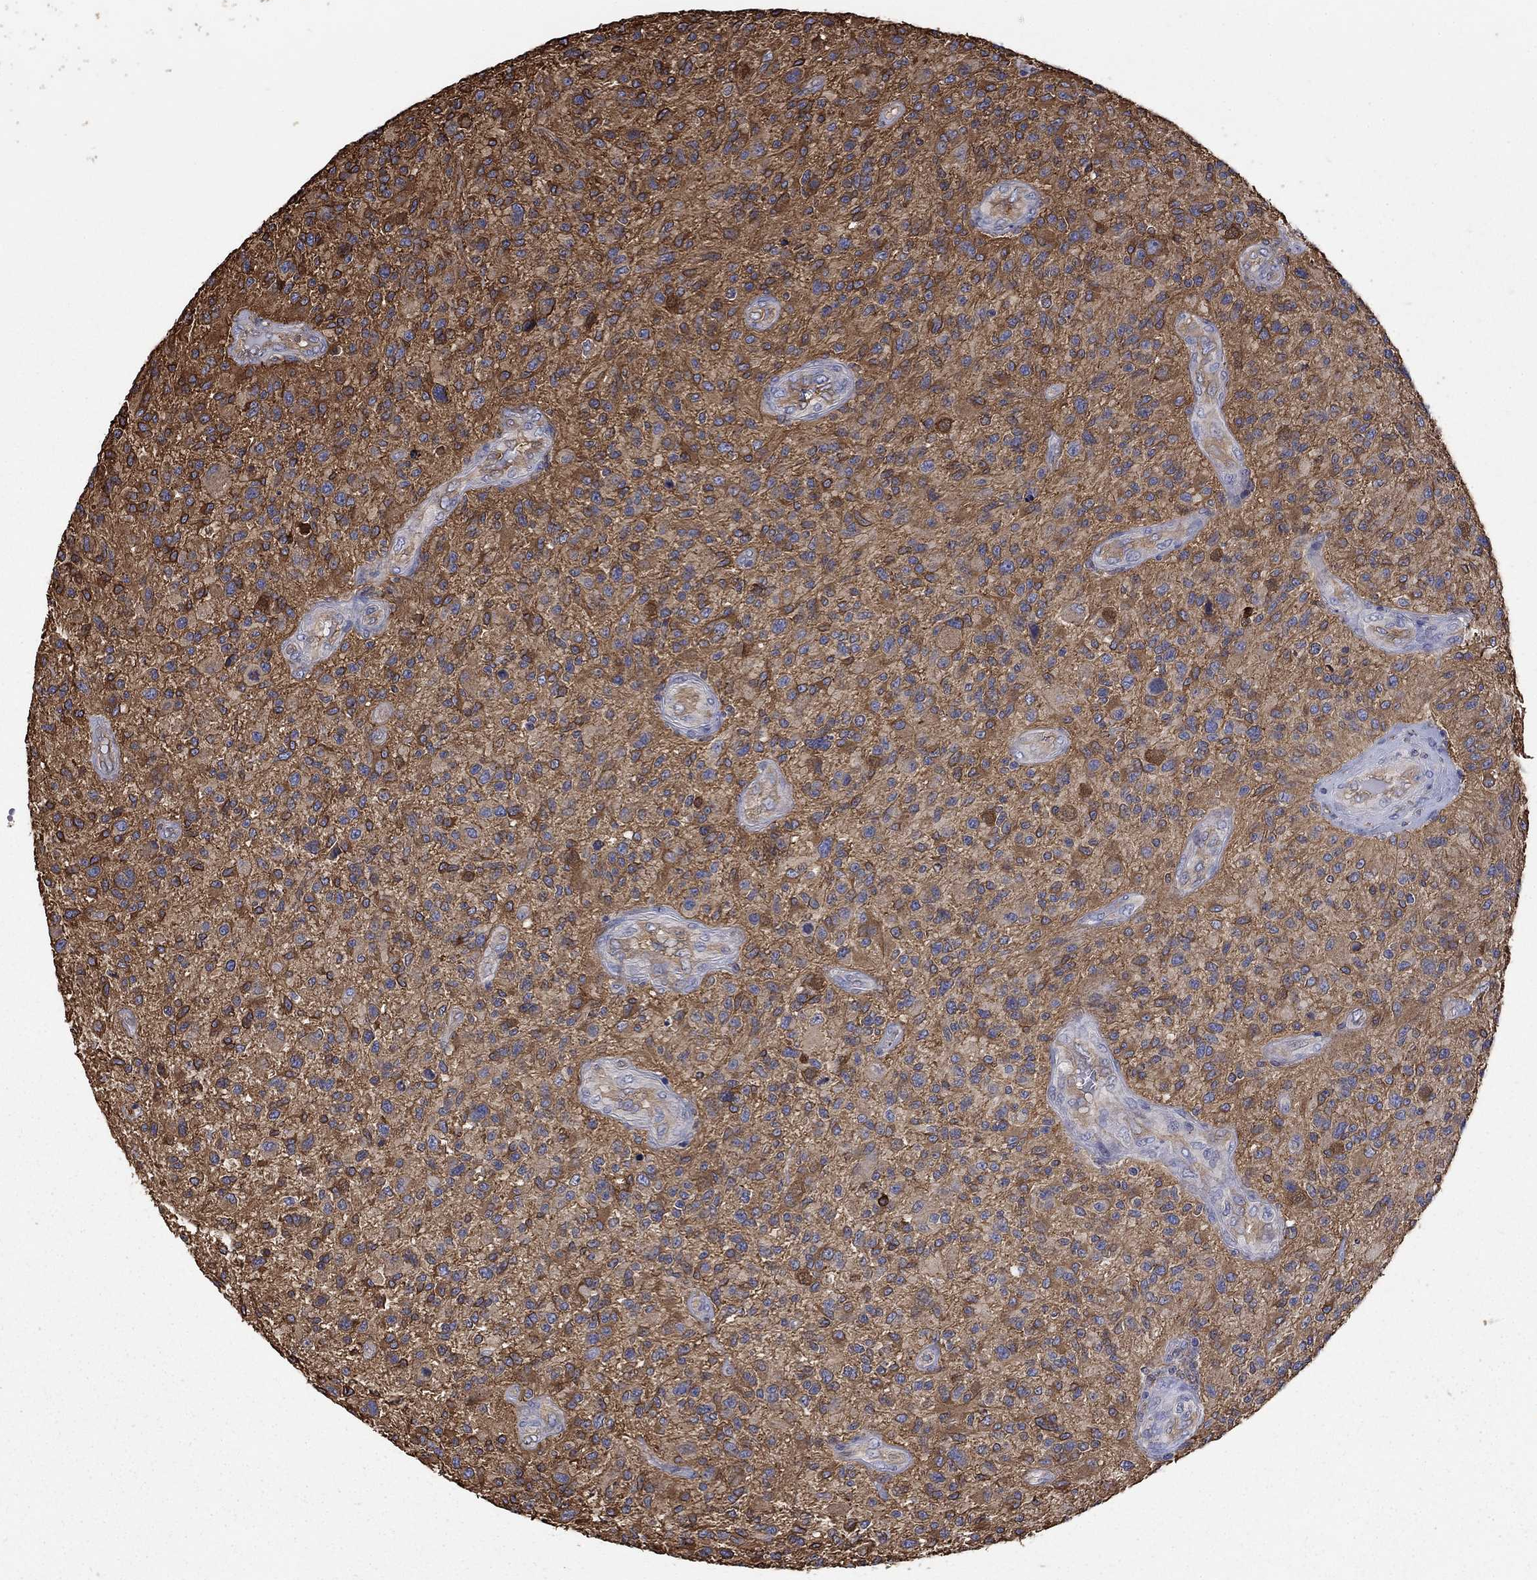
{"staining": {"intensity": "strong", "quantity": "<25%", "location": "cytoplasmic/membranous"}, "tissue": "glioma", "cell_type": "Tumor cells", "image_type": "cancer", "snomed": [{"axis": "morphology", "description": "Glioma, malignant, High grade"}, {"axis": "topography", "description": "Brain"}], "caption": "Brown immunohistochemical staining in human glioma shows strong cytoplasmic/membranous staining in approximately <25% of tumor cells. The staining was performed using DAB (3,3'-diaminobenzidine), with brown indicating positive protein expression. Nuclei are stained blue with hematoxylin.", "gene": "DPYSL2", "patient": {"sex": "male", "age": 47}}